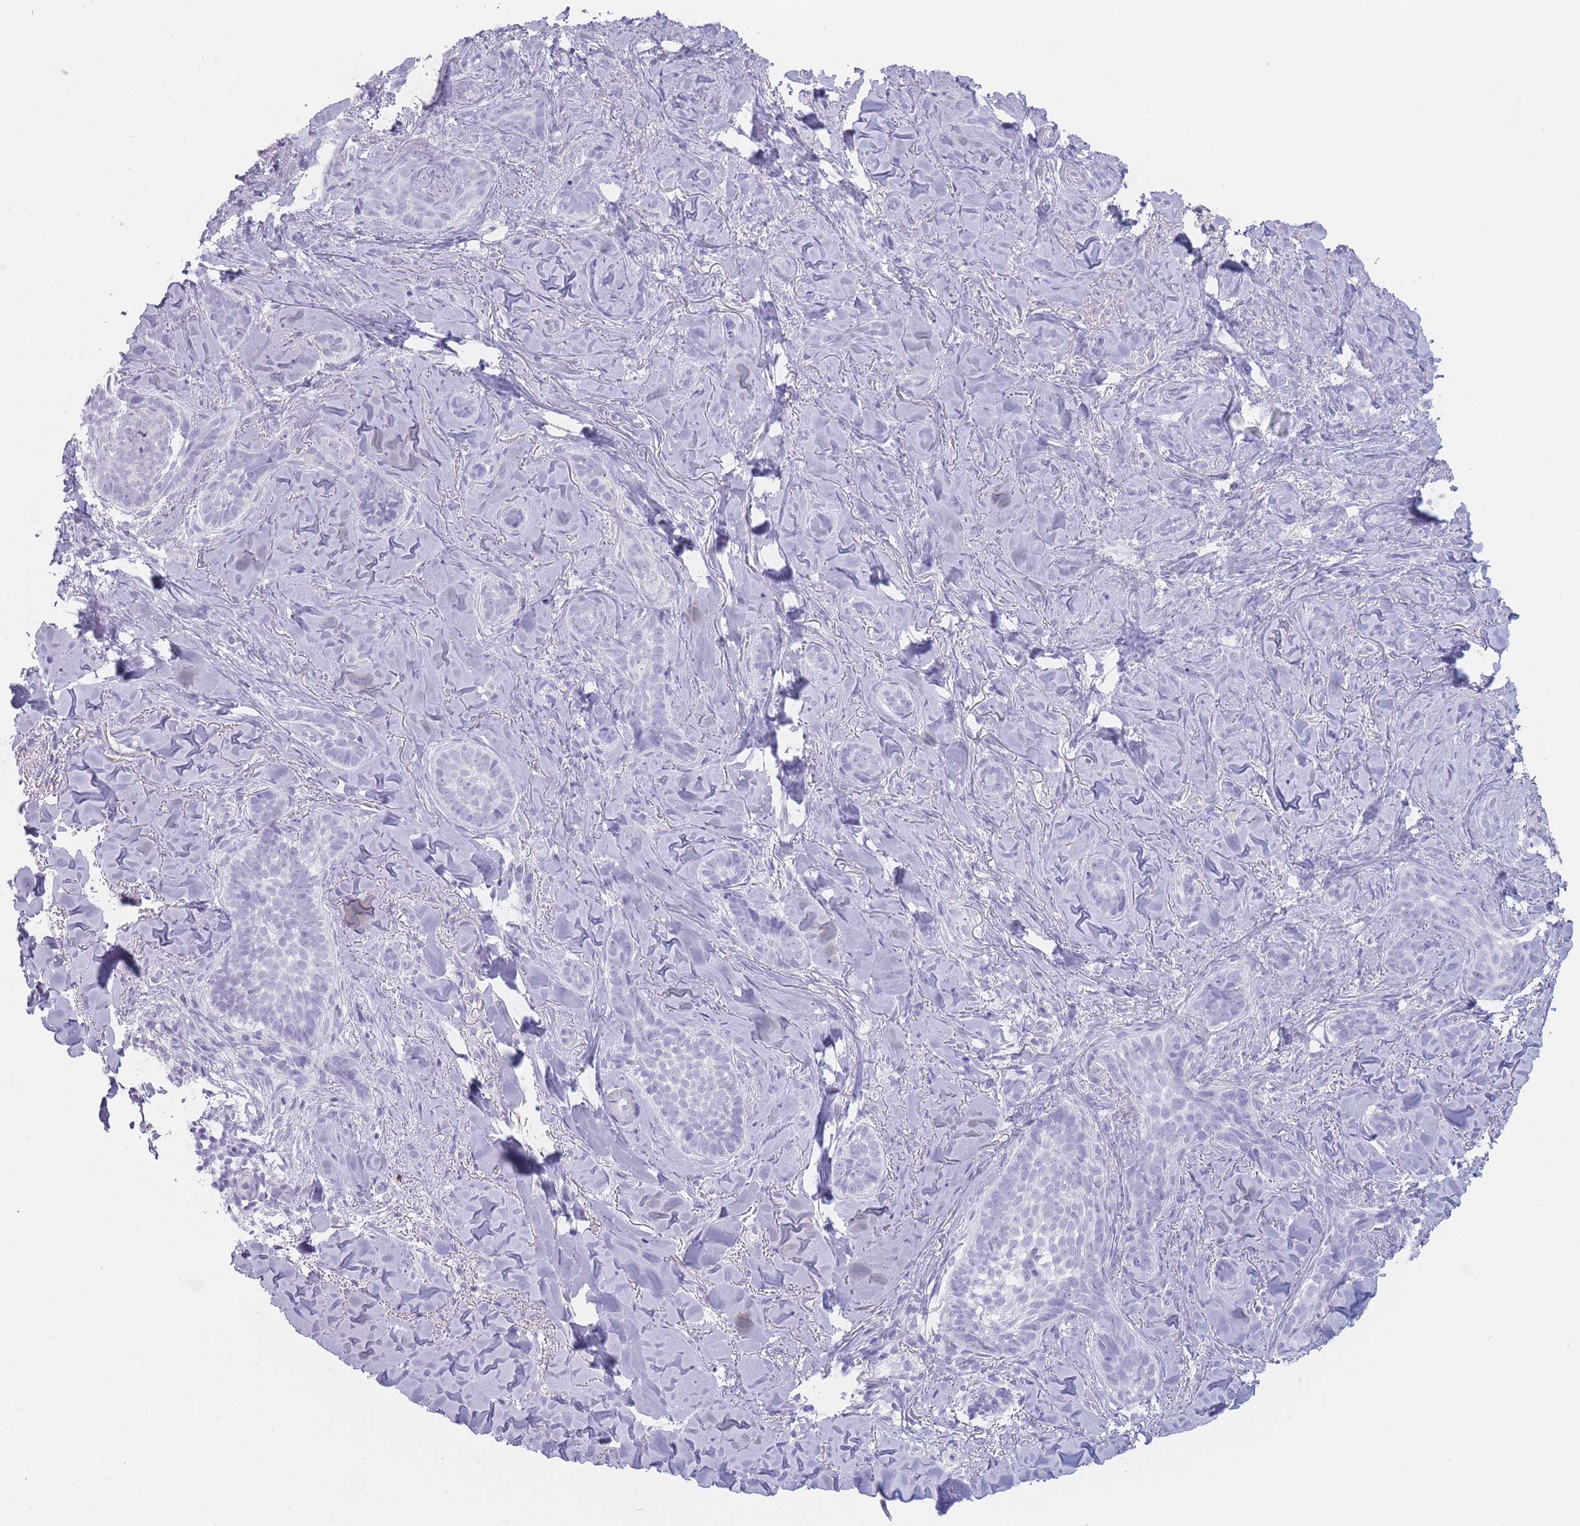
{"staining": {"intensity": "negative", "quantity": "none", "location": "none"}, "tissue": "skin cancer", "cell_type": "Tumor cells", "image_type": "cancer", "snomed": [{"axis": "morphology", "description": "Basal cell carcinoma"}, {"axis": "topography", "description": "Skin"}], "caption": "IHC of skin cancer demonstrates no staining in tumor cells.", "gene": "GPR12", "patient": {"sex": "female", "age": 55}}